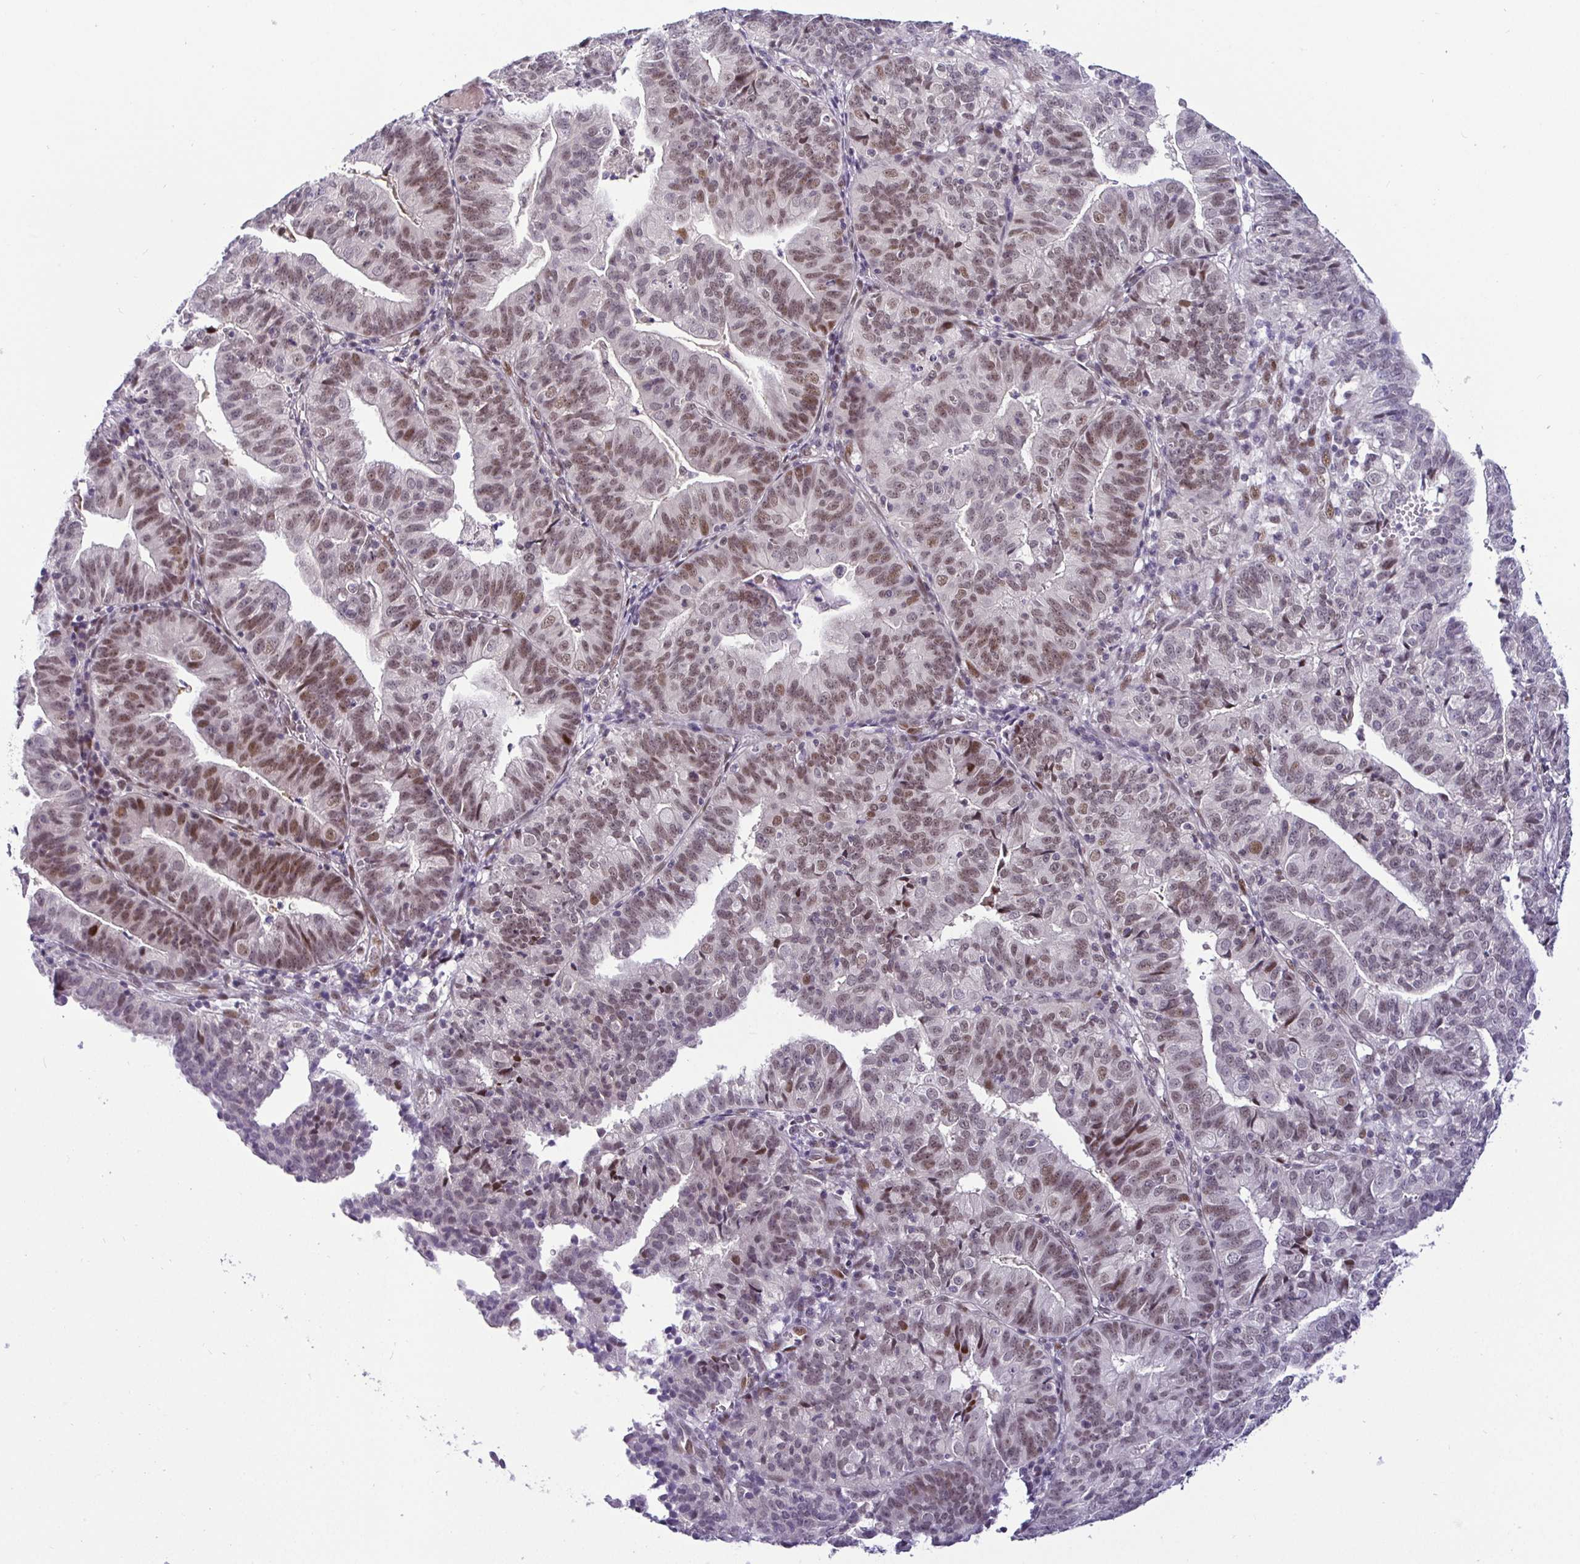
{"staining": {"intensity": "moderate", "quantity": ">75%", "location": "nuclear"}, "tissue": "endometrial cancer", "cell_type": "Tumor cells", "image_type": "cancer", "snomed": [{"axis": "morphology", "description": "Adenocarcinoma, NOS"}, {"axis": "topography", "description": "Endometrium"}], "caption": "Brown immunohistochemical staining in human endometrial adenocarcinoma demonstrates moderate nuclear expression in approximately >75% of tumor cells.", "gene": "NUP188", "patient": {"sex": "female", "age": 56}}